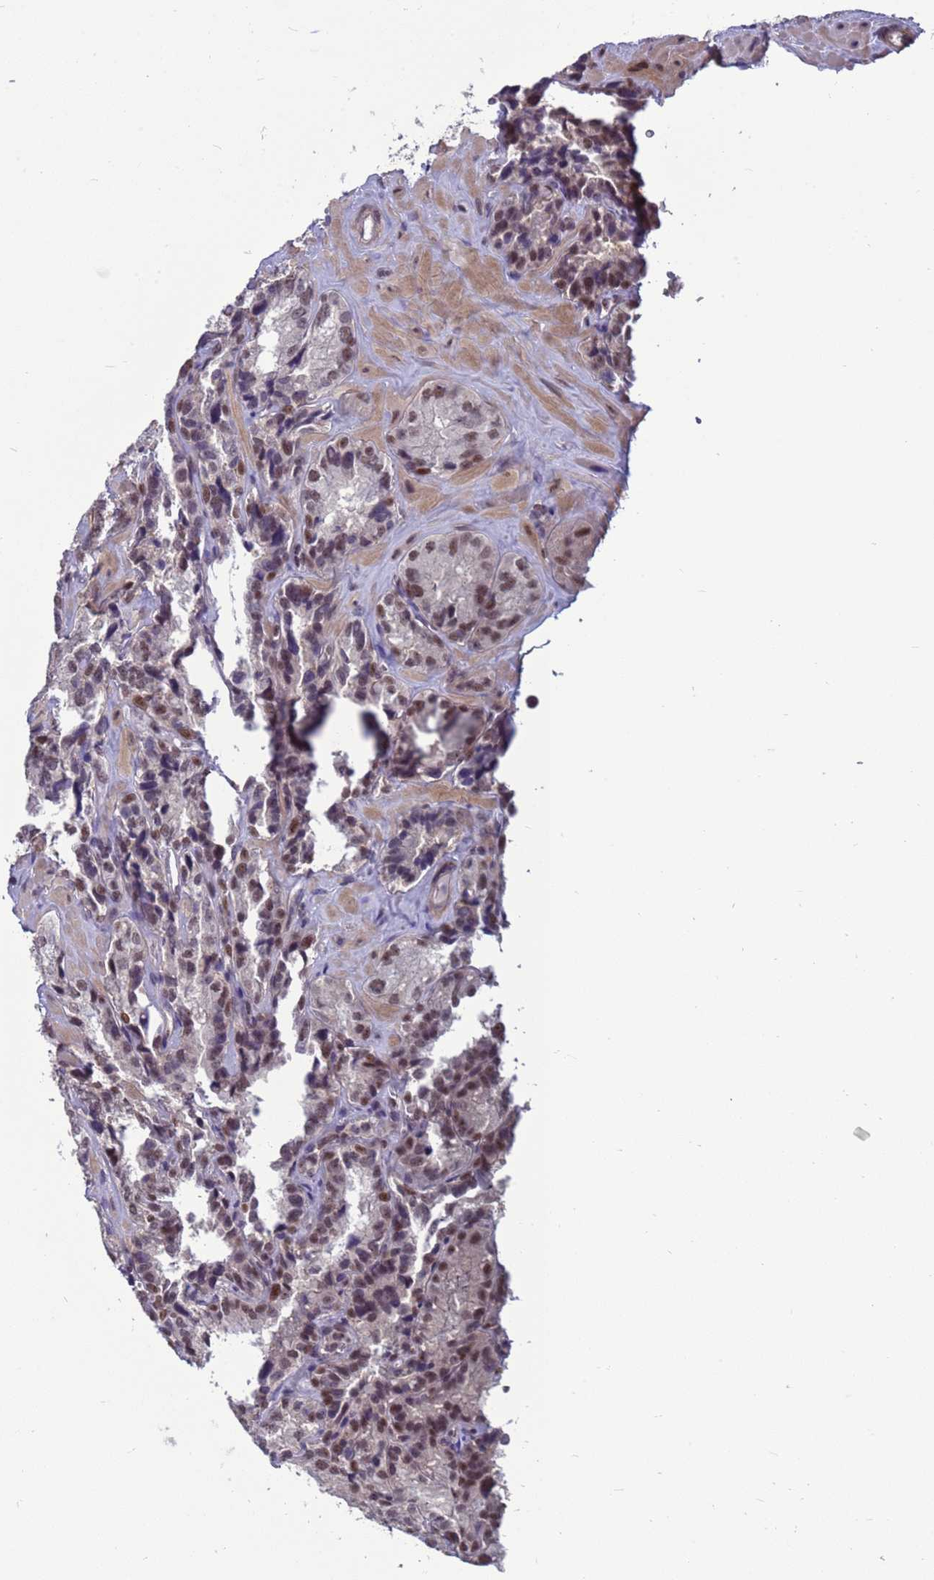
{"staining": {"intensity": "moderate", "quantity": ">75%", "location": "nuclear"}, "tissue": "seminal vesicle", "cell_type": "Glandular cells", "image_type": "normal", "snomed": [{"axis": "morphology", "description": "Normal tissue, NOS"}, {"axis": "topography", "description": "Seminal veicle"}], "caption": "Glandular cells show medium levels of moderate nuclear staining in about >75% of cells in benign seminal vesicle.", "gene": "NSL1", "patient": {"sex": "male", "age": 58}}